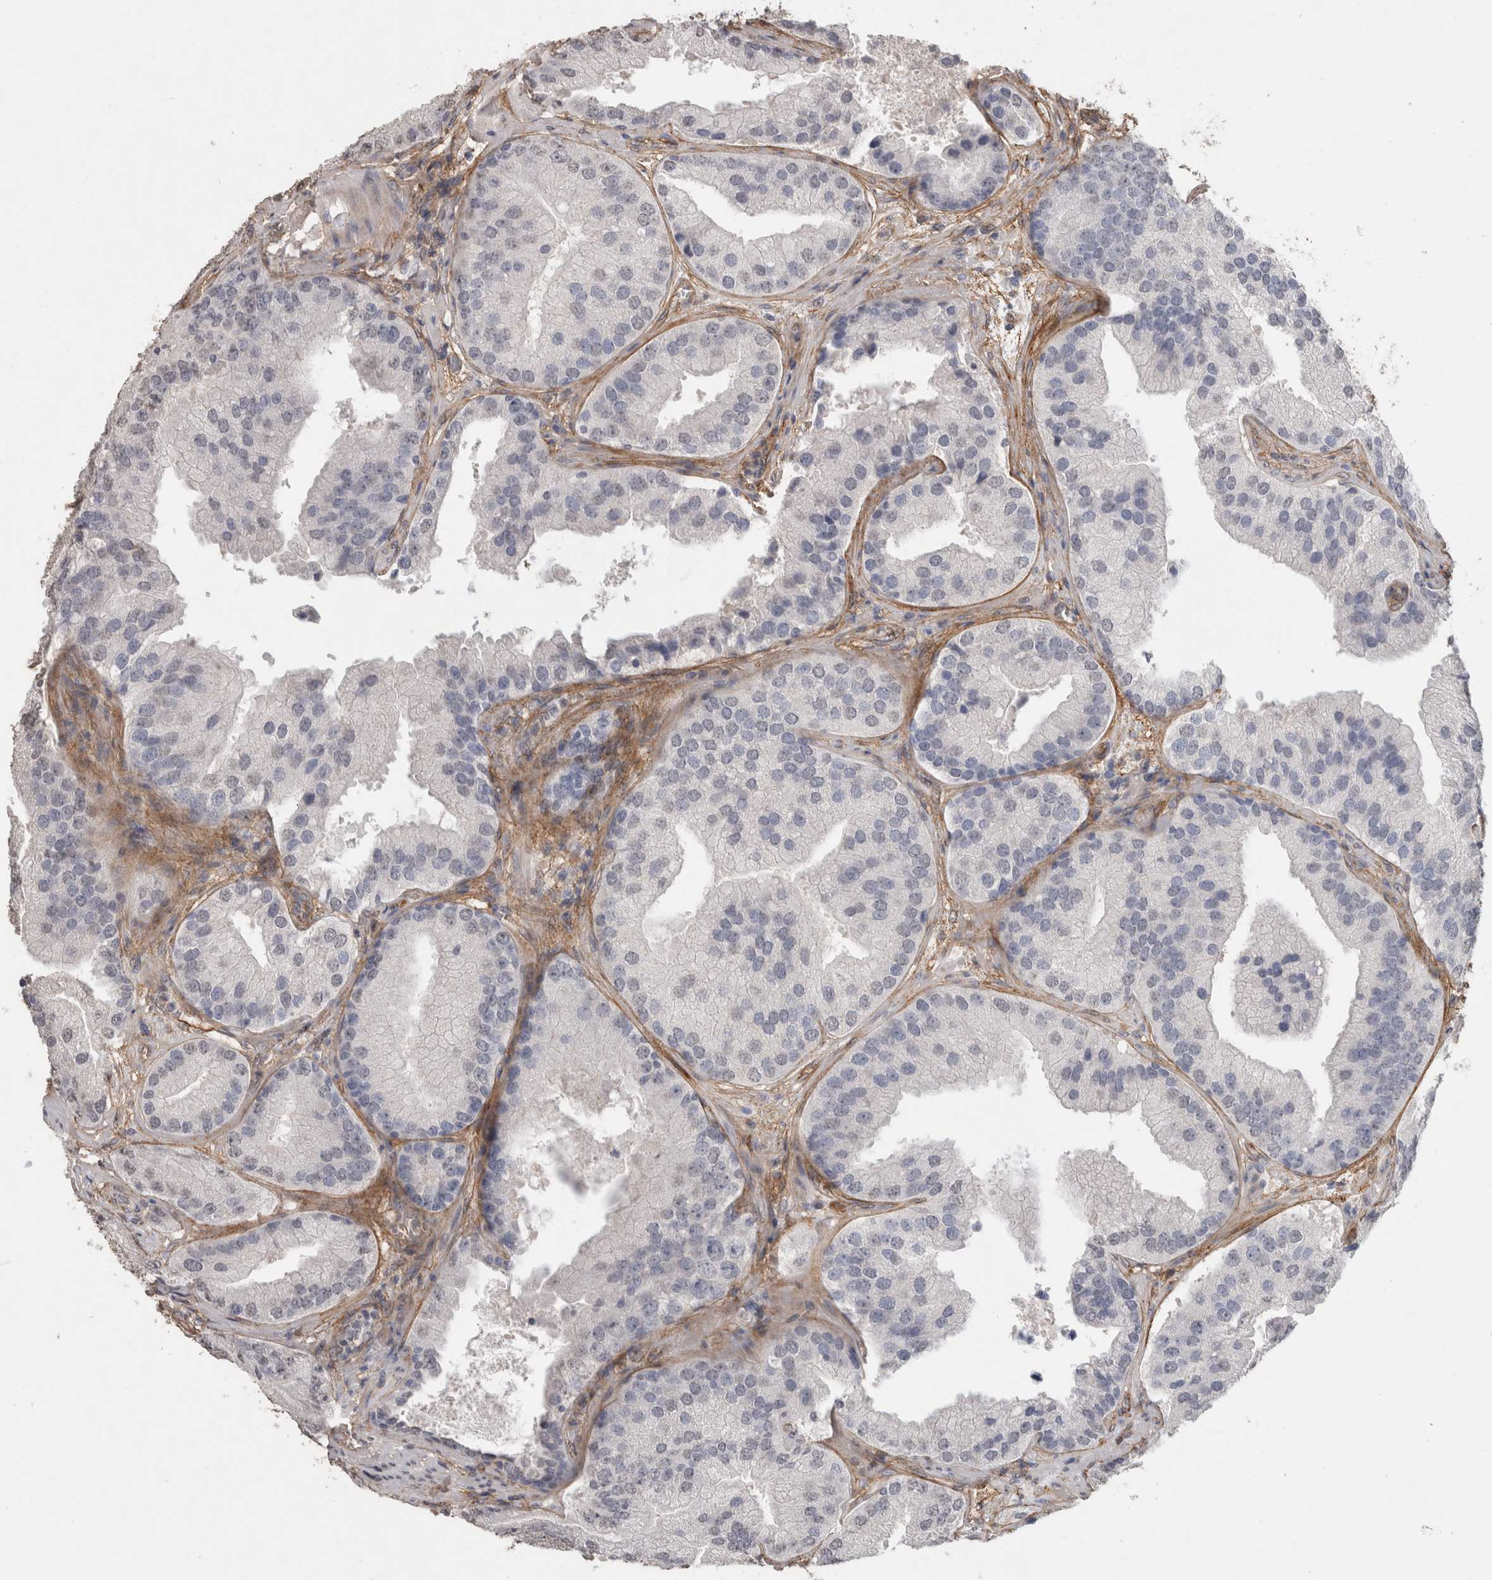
{"staining": {"intensity": "negative", "quantity": "none", "location": "none"}, "tissue": "prostate cancer", "cell_type": "Tumor cells", "image_type": "cancer", "snomed": [{"axis": "morphology", "description": "Adenocarcinoma, High grade"}, {"axis": "topography", "description": "Prostate"}], "caption": "This is an IHC histopathology image of prostate adenocarcinoma (high-grade). There is no positivity in tumor cells.", "gene": "RECK", "patient": {"sex": "male", "age": 70}}